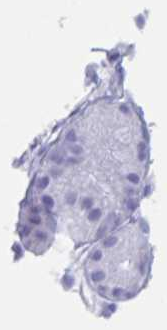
{"staining": {"intensity": "negative", "quantity": "none", "location": "none"}, "tissue": "nasopharynx", "cell_type": "Respiratory epithelial cells", "image_type": "normal", "snomed": [{"axis": "morphology", "description": "Normal tissue, NOS"}, {"axis": "topography", "description": "Nasopharynx"}], "caption": "A photomicrograph of nasopharynx stained for a protein demonstrates no brown staining in respiratory epithelial cells. (Stains: DAB (3,3'-diaminobenzidine) immunohistochemistry with hematoxylin counter stain, Microscopy: brightfield microscopy at high magnification).", "gene": "AQP4", "patient": {"sex": "male", "age": 32}}